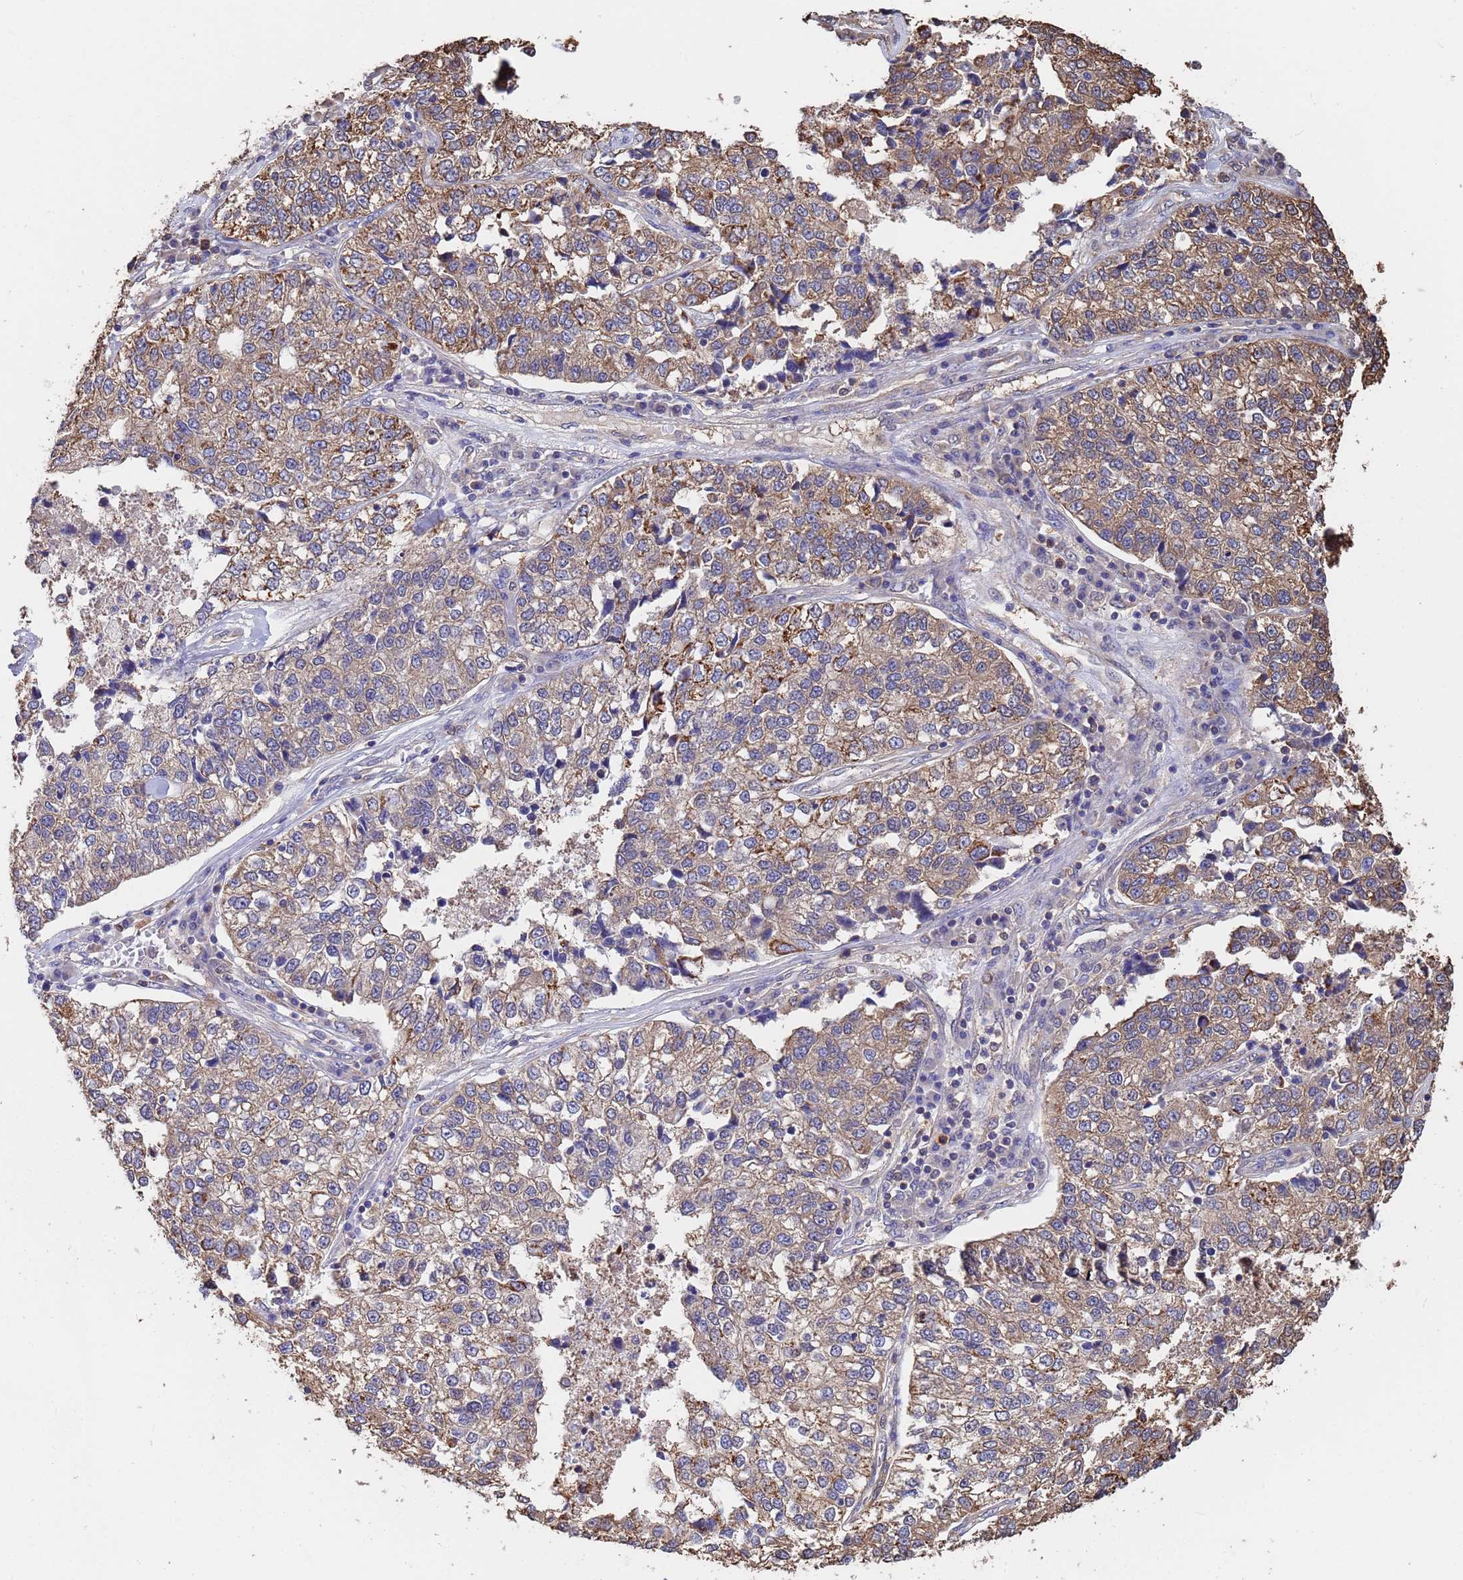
{"staining": {"intensity": "moderate", "quantity": ">75%", "location": "cytoplasmic/membranous"}, "tissue": "lung cancer", "cell_type": "Tumor cells", "image_type": "cancer", "snomed": [{"axis": "morphology", "description": "Adenocarcinoma, NOS"}, {"axis": "topography", "description": "Lung"}], "caption": "Brown immunohistochemical staining in lung cancer demonstrates moderate cytoplasmic/membranous positivity in approximately >75% of tumor cells.", "gene": "FAM25A", "patient": {"sex": "male", "age": 49}}